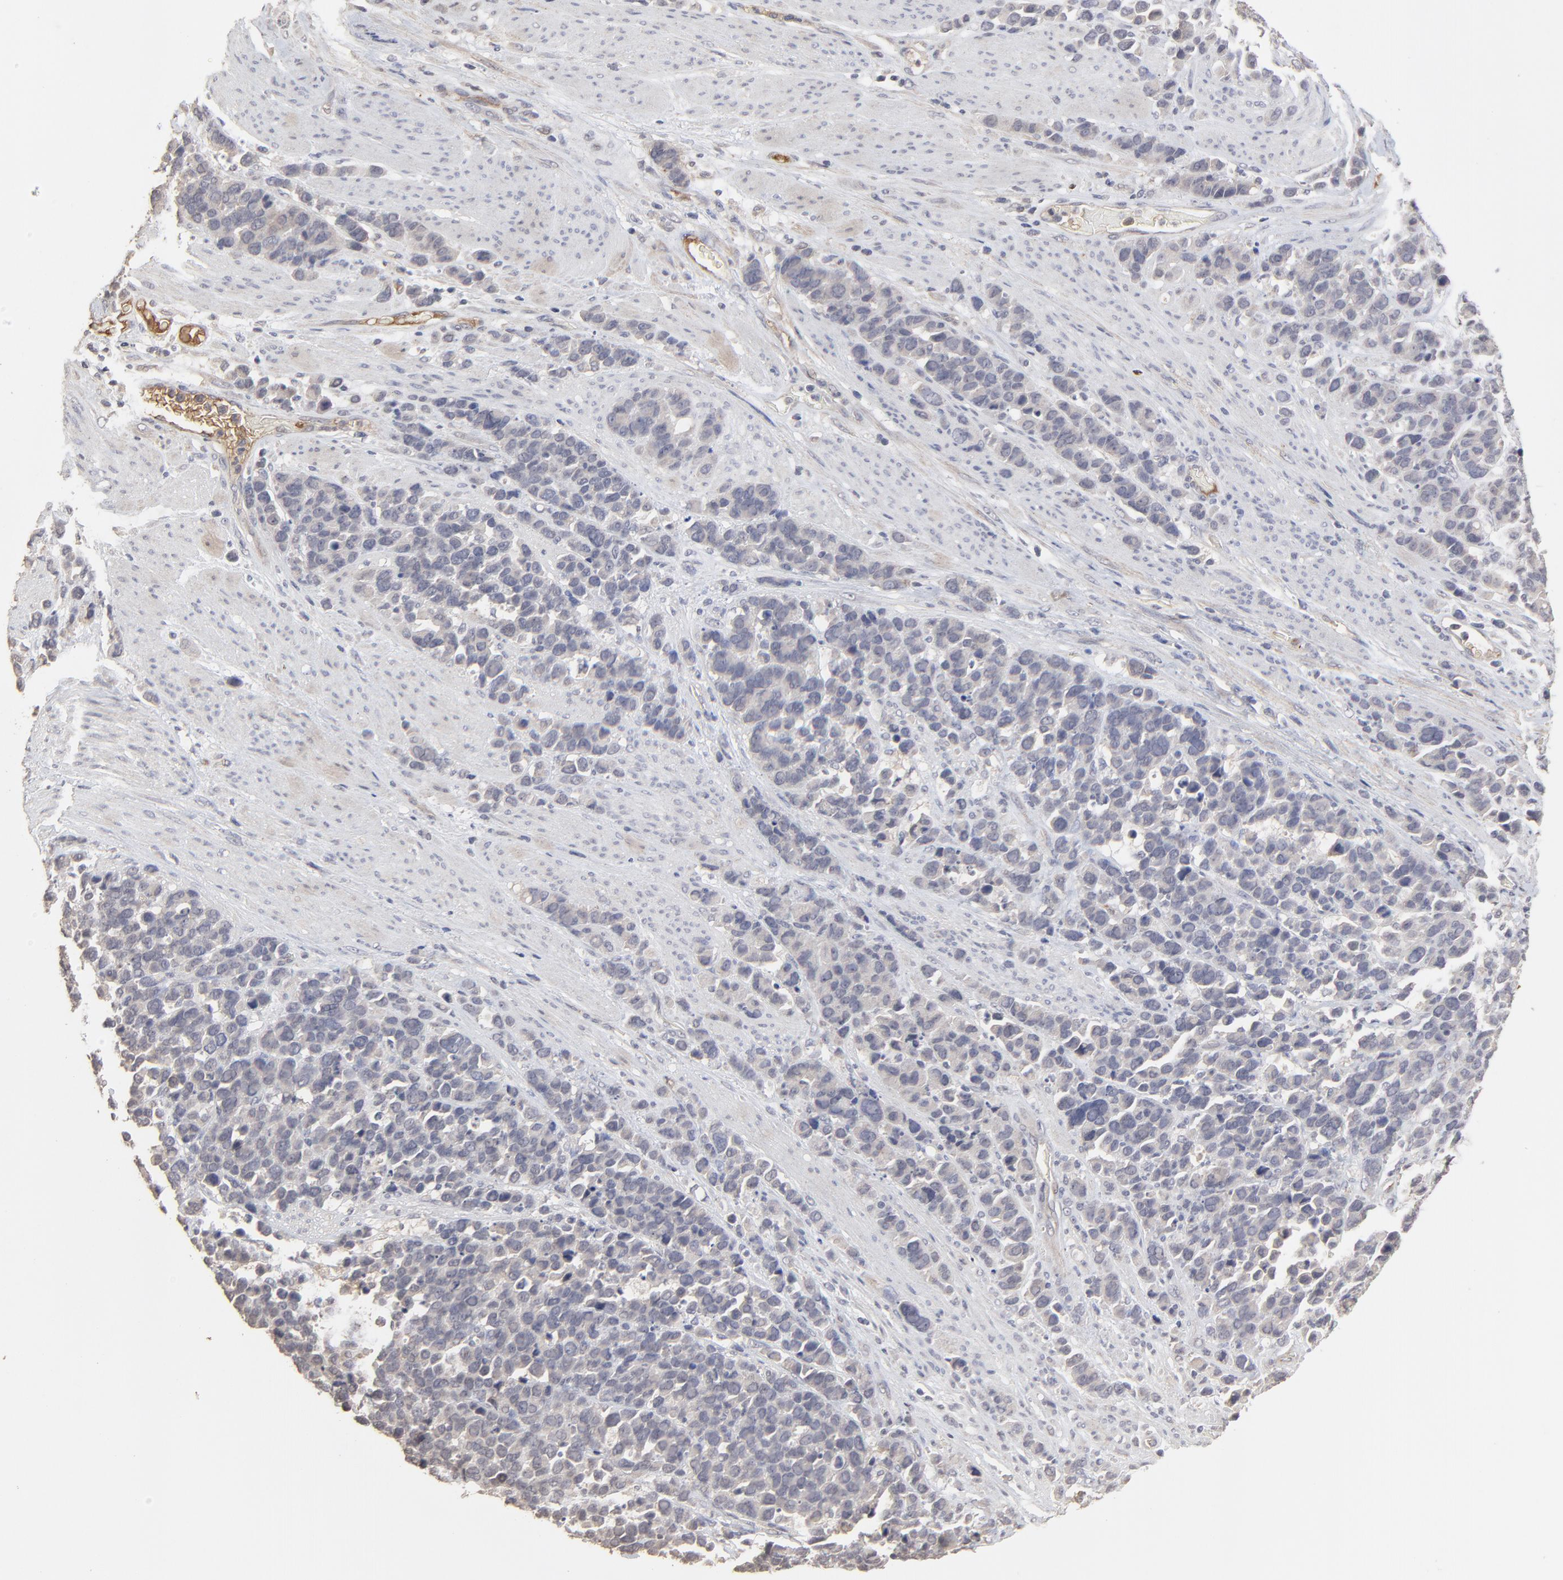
{"staining": {"intensity": "weak", "quantity": "25%-75%", "location": "cytoplasmic/membranous"}, "tissue": "stomach cancer", "cell_type": "Tumor cells", "image_type": "cancer", "snomed": [{"axis": "morphology", "description": "Adenocarcinoma, NOS"}, {"axis": "topography", "description": "Stomach, upper"}], "caption": "Immunohistochemistry (DAB) staining of human stomach cancer reveals weak cytoplasmic/membranous protein staining in approximately 25%-75% of tumor cells.", "gene": "VPREB3", "patient": {"sex": "male", "age": 71}}